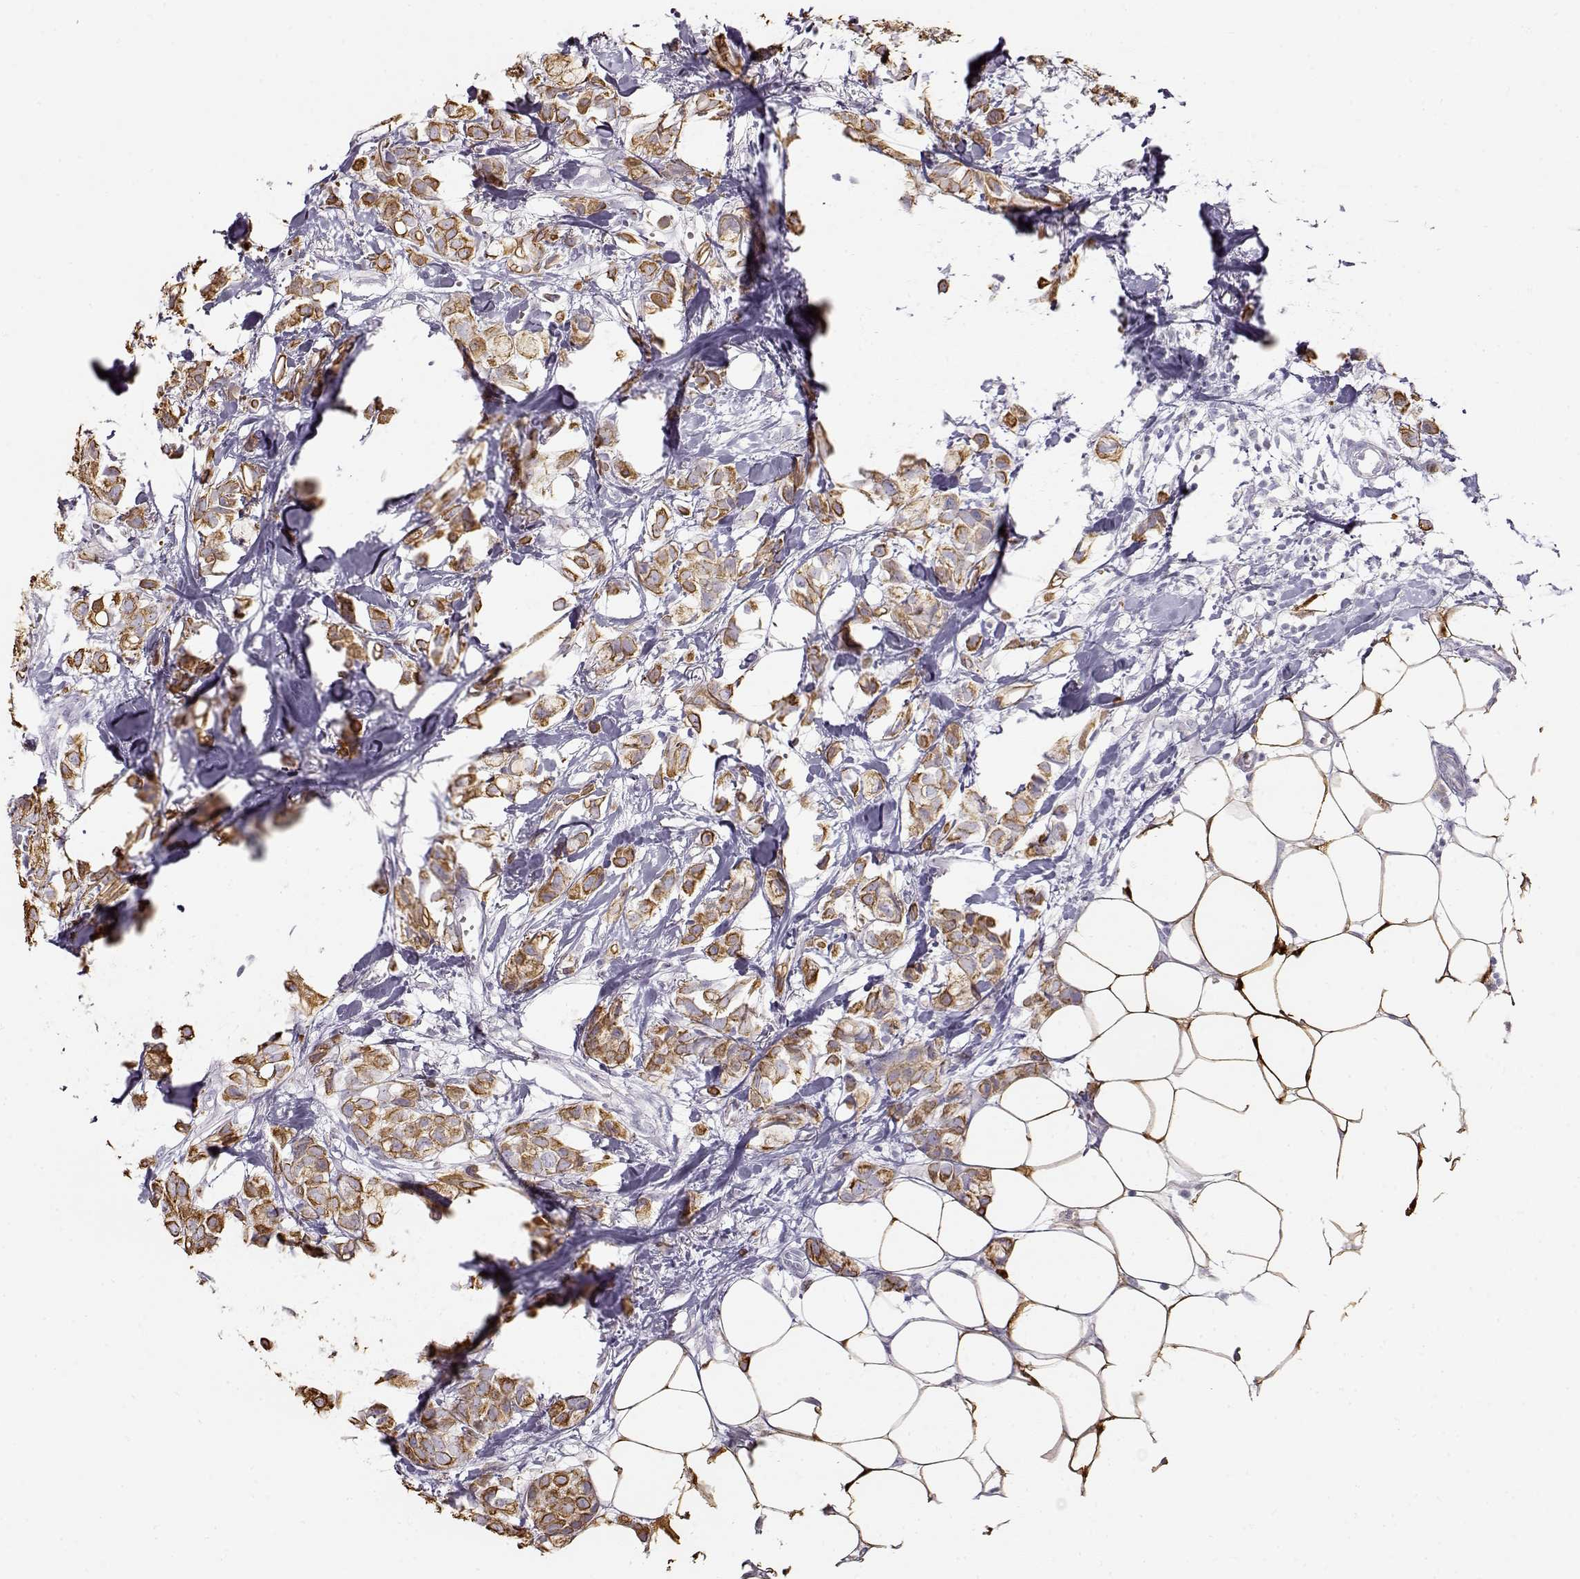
{"staining": {"intensity": "strong", "quantity": ">75%", "location": "cytoplasmic/membranous"}, "tissue": "breast cancer", "cell_type": "Tumor cells", "image_type": "cancer", "snomed": [{"axis": "morphology", "description": "Duct carcinoma"}, {"axis": "topography", "description": "Breast"}], "caption": "Breast cancer (invasive ductal carcinoma) tissue exhibits strong cytoplasmic/membranous expression in about >75% of tumor cells", "gene": "S100B", "patient": {"sex": "female", "age": 85}}